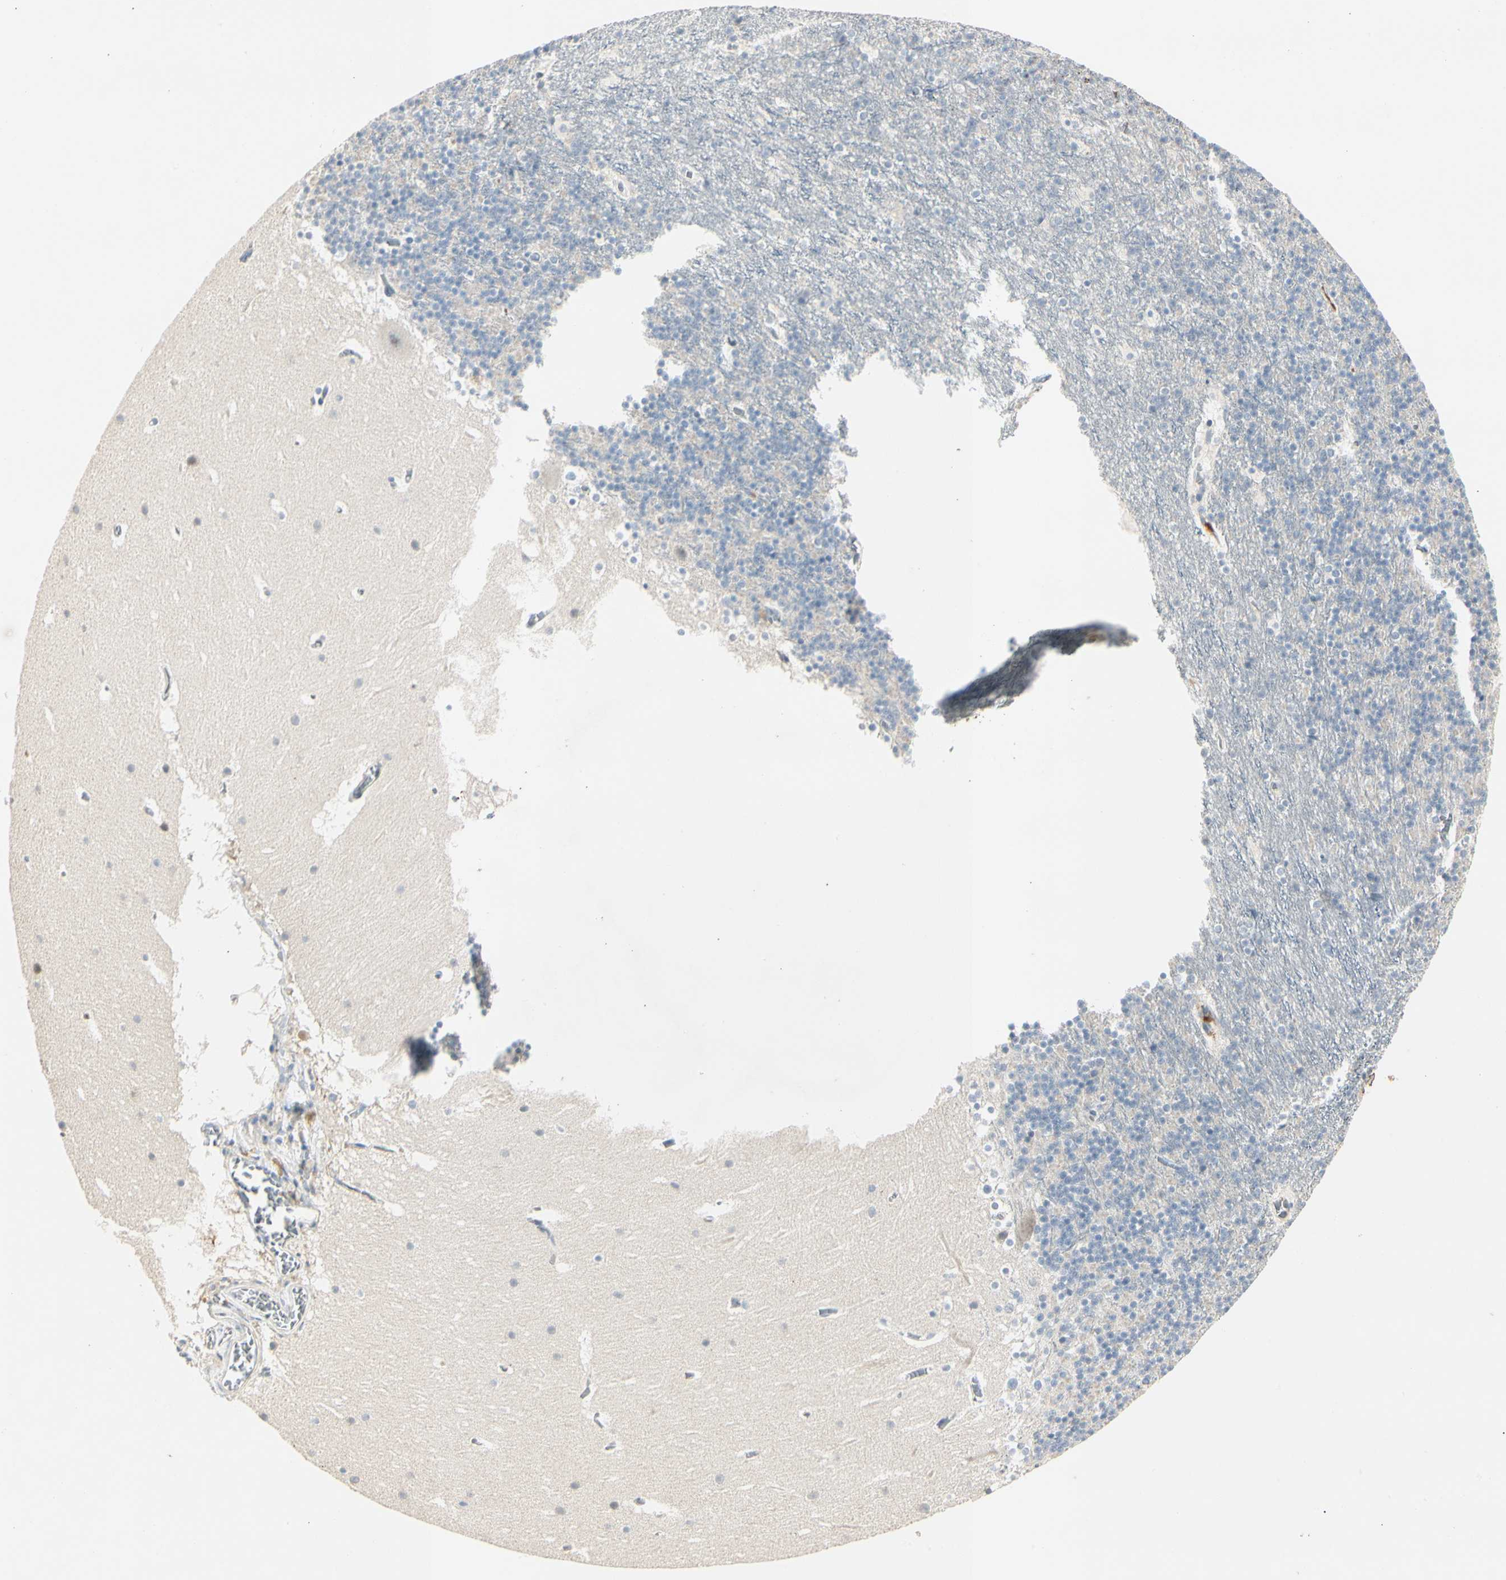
{"staining": {"intensity": "negative", "quantity": "none", "location": "none"}, "tissue": "cerebellum", "cell_type": "Cells in granular layer", "image_type": "normal", "snomed": [{"axis": "morphology", "description": "Normal tissue, NOS"}, {"axis": "topography", "description": "Cerebellum"}], "caption": "This is a image of IHC staining of unremarkable cerebellum, which shows no expression in cells in granular layer.", "gene": "SKIL", "patient": {"sex": "male", "age": 45}}